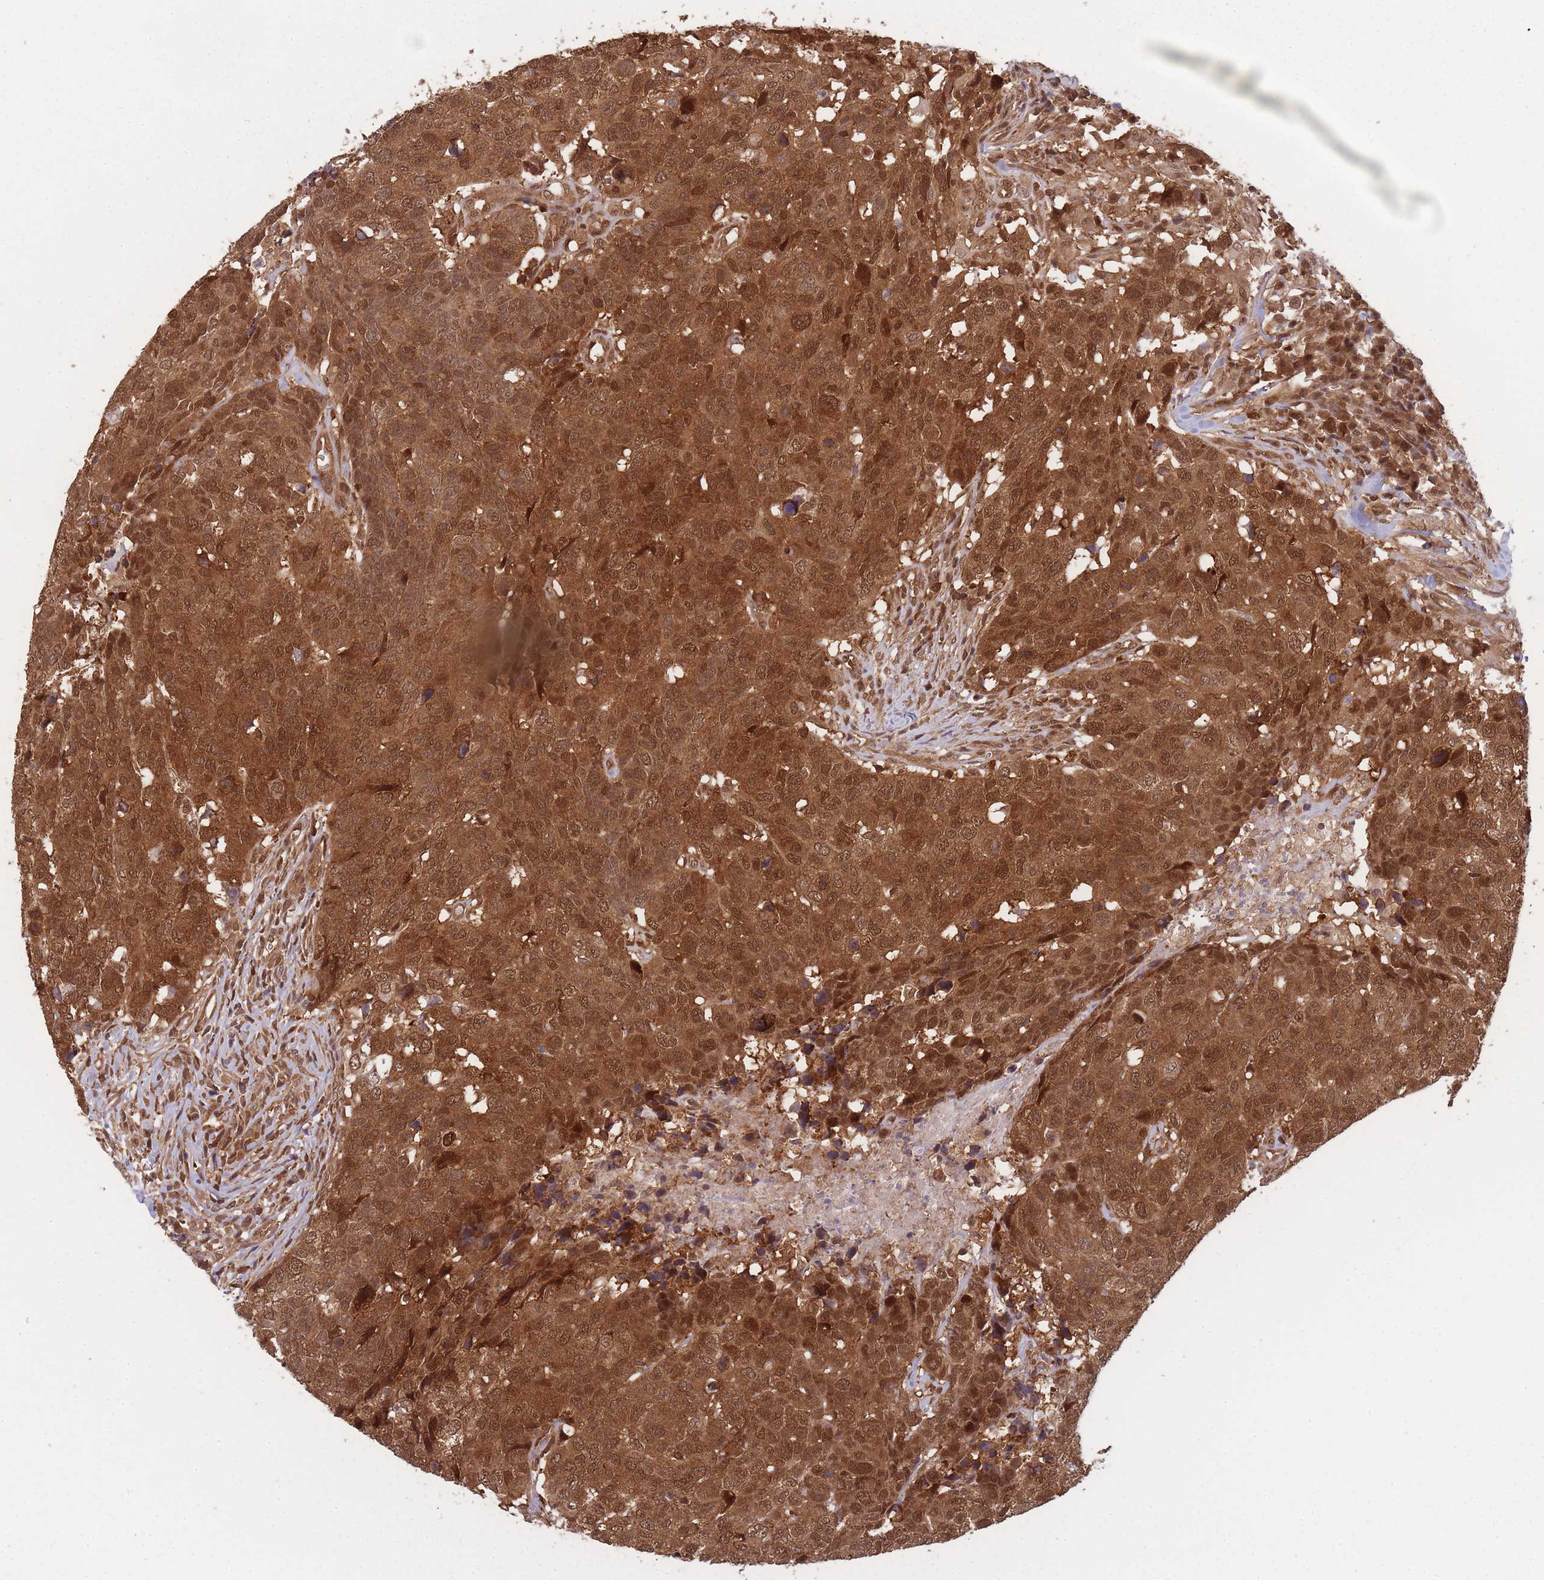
{"staining": {"intensity": "strong", "quantity": ">75%", "location": "cytoplasmic/membranous,nuclear"}, "tissue": "head and neck cancer", "cell_type": "Tumor cells", "image_type": "cancer", "snomed": [{"axis": "morphology", "description": "Normal tissue, NOS"}, {"axis": "morphology", "description": "Squamous cell carcinoma, NOS"}, {"axis": "topography", "description": "Skeletal muscle"}, {"axis": "topography", "description": "Vascular tissue"}, {"axis": "topography", "description": "Peripheral nerve tissue"}, {"axis": "topography", "description": "Head-Neck"}], "caption": "A high-resolution image shows immunohistochemistry staining of head and neck squamous cell carcinoma, which demonstrates strong cytoplasmic/membranous and nuclear expression in about >75% of tumor cells.", "gene": "PPP6R3", "patient": {"sex": "male", "age": 66}}